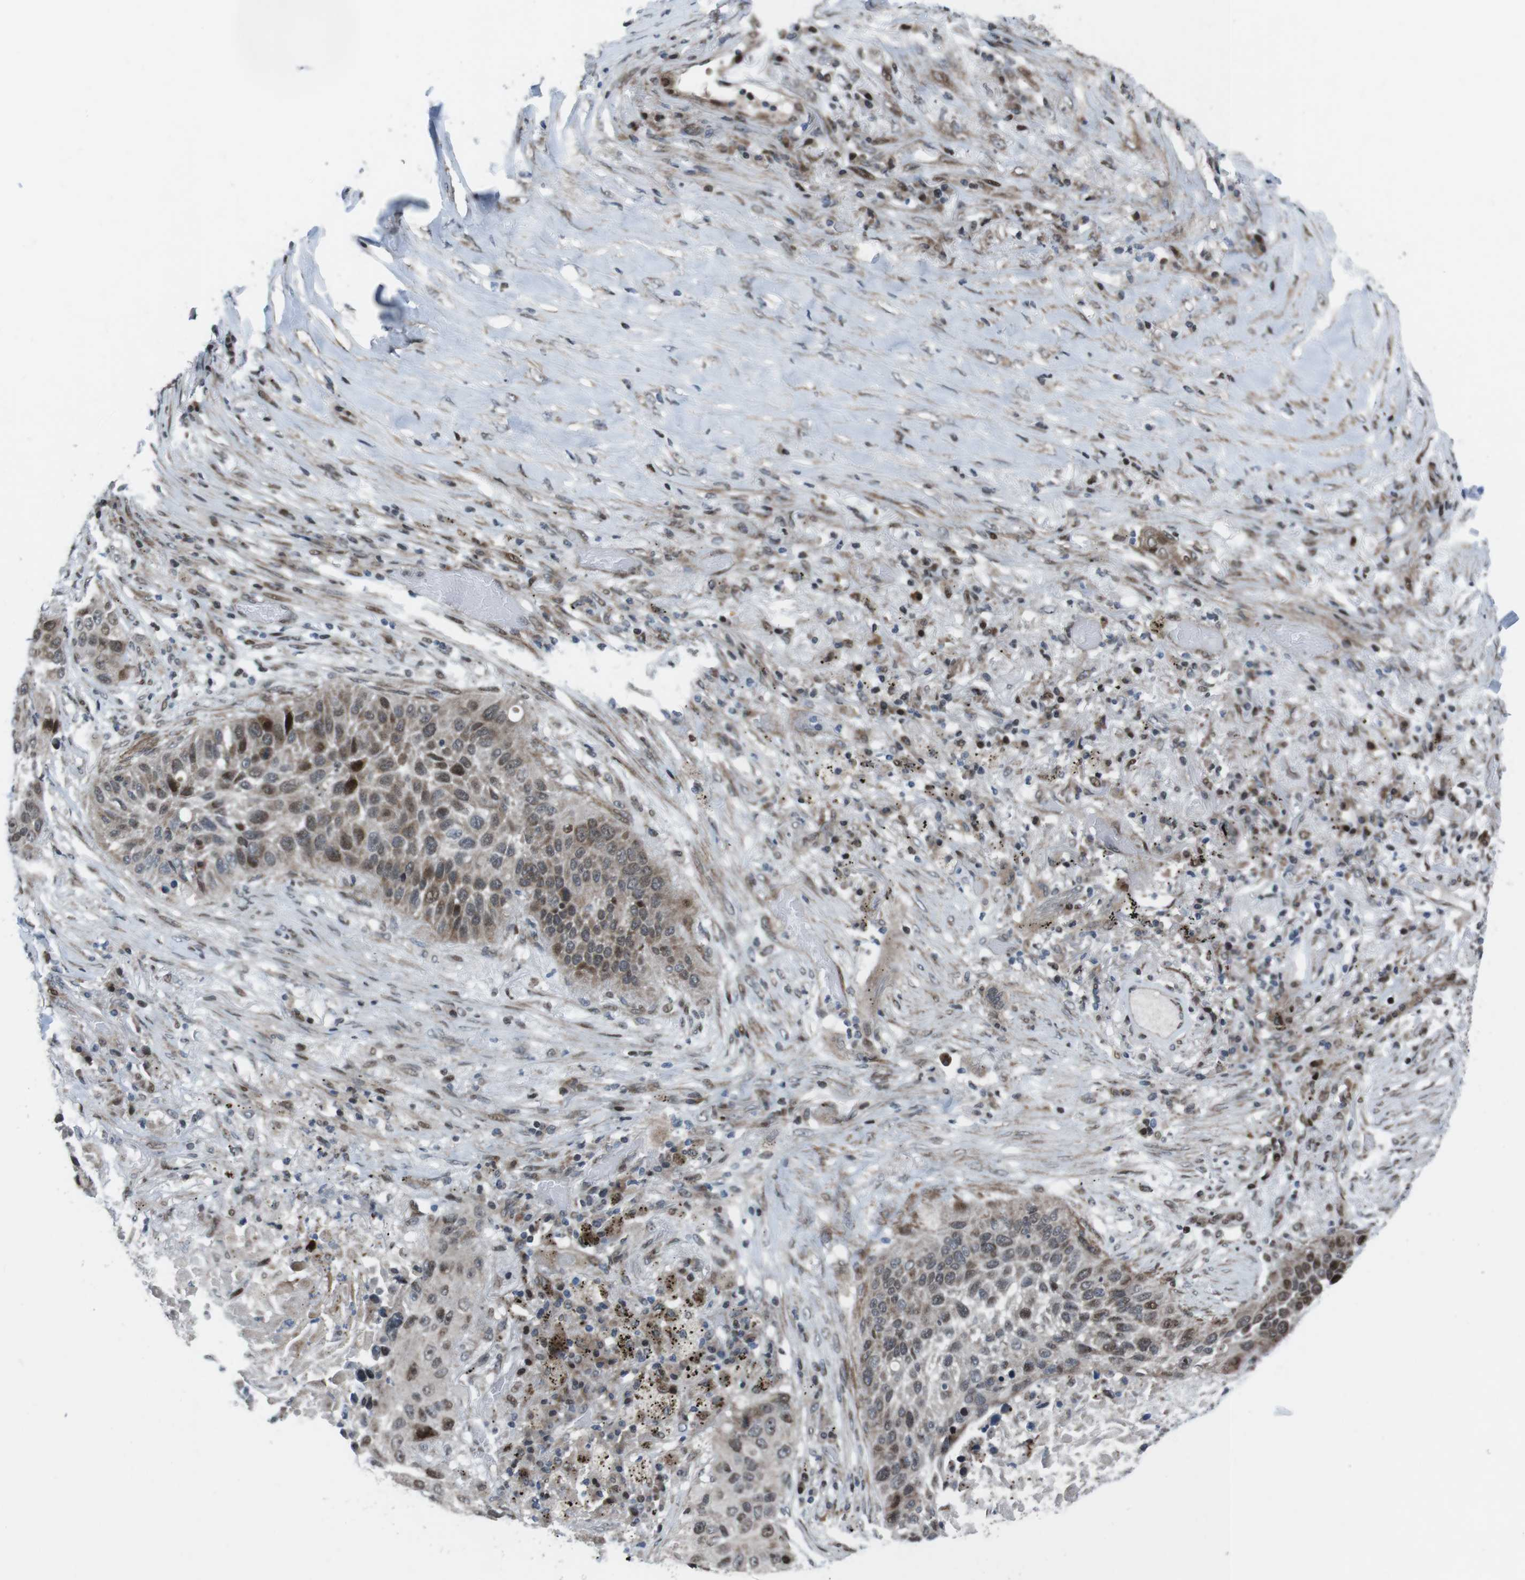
{"staining": {"intensity": "strong", "quantity": "25%-75%", "location": "cytoplasmic/membranous,nuclear"}, "tissue": "lung cancer", "cell_type": "Tumor cells", "image_type": "cancer", "snomed": [{"axis": "morphology", "description": "Squamous cell carcinoma, NOS"}, {"axis": "topography", "description": "Lung"}], "caption": "Lung squamous cell carcinoma tissue exhibits strong cytoplasmic/membranous and nuclear staining in approximately 25%-75% of tumor cells", "gene": "PBRM1", "patient": {"sex": "male", "age": 57}}